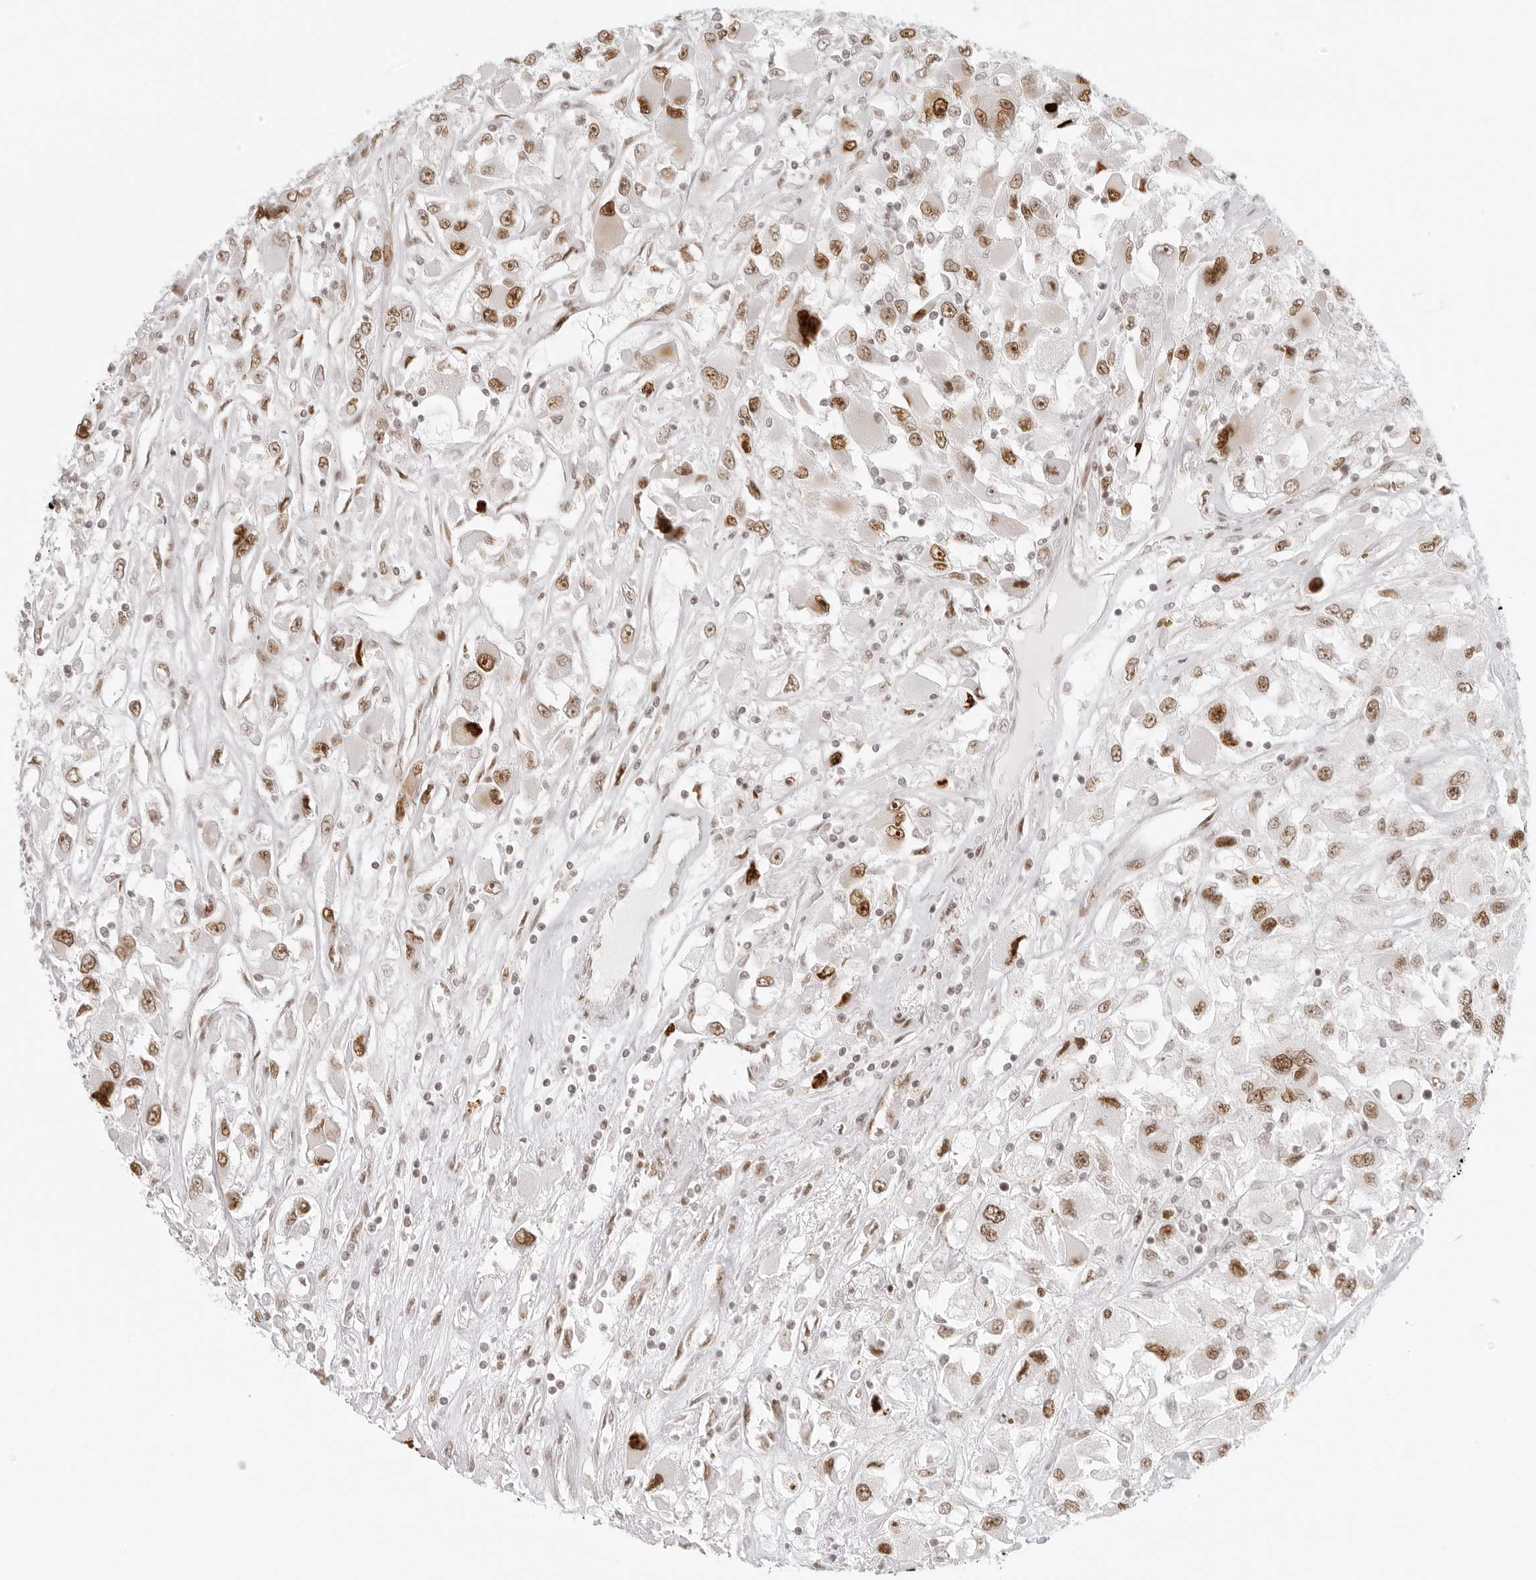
{"staining": {"intensity": "moderate", "quantity": ">75%", "location": "nuclear"}, "tissue": "renal cancer", "cell_type": "Tumor cells", "image_type": "cancer", "snomed": [{"axis": "morphology", "description": "Adenocarcinoma, NOS"}, {"axis": "topography", "description": "Kidney"}], "caption": "Immunohistochemistry (IHC) photomicrograph of renal cancer stained for a protein (brown), which displays medium levels of moderate nuclear expression in approximately >75% of tumor cells.", "gene": "RCC1", "patient": {"sex": "female", "age": 52}}